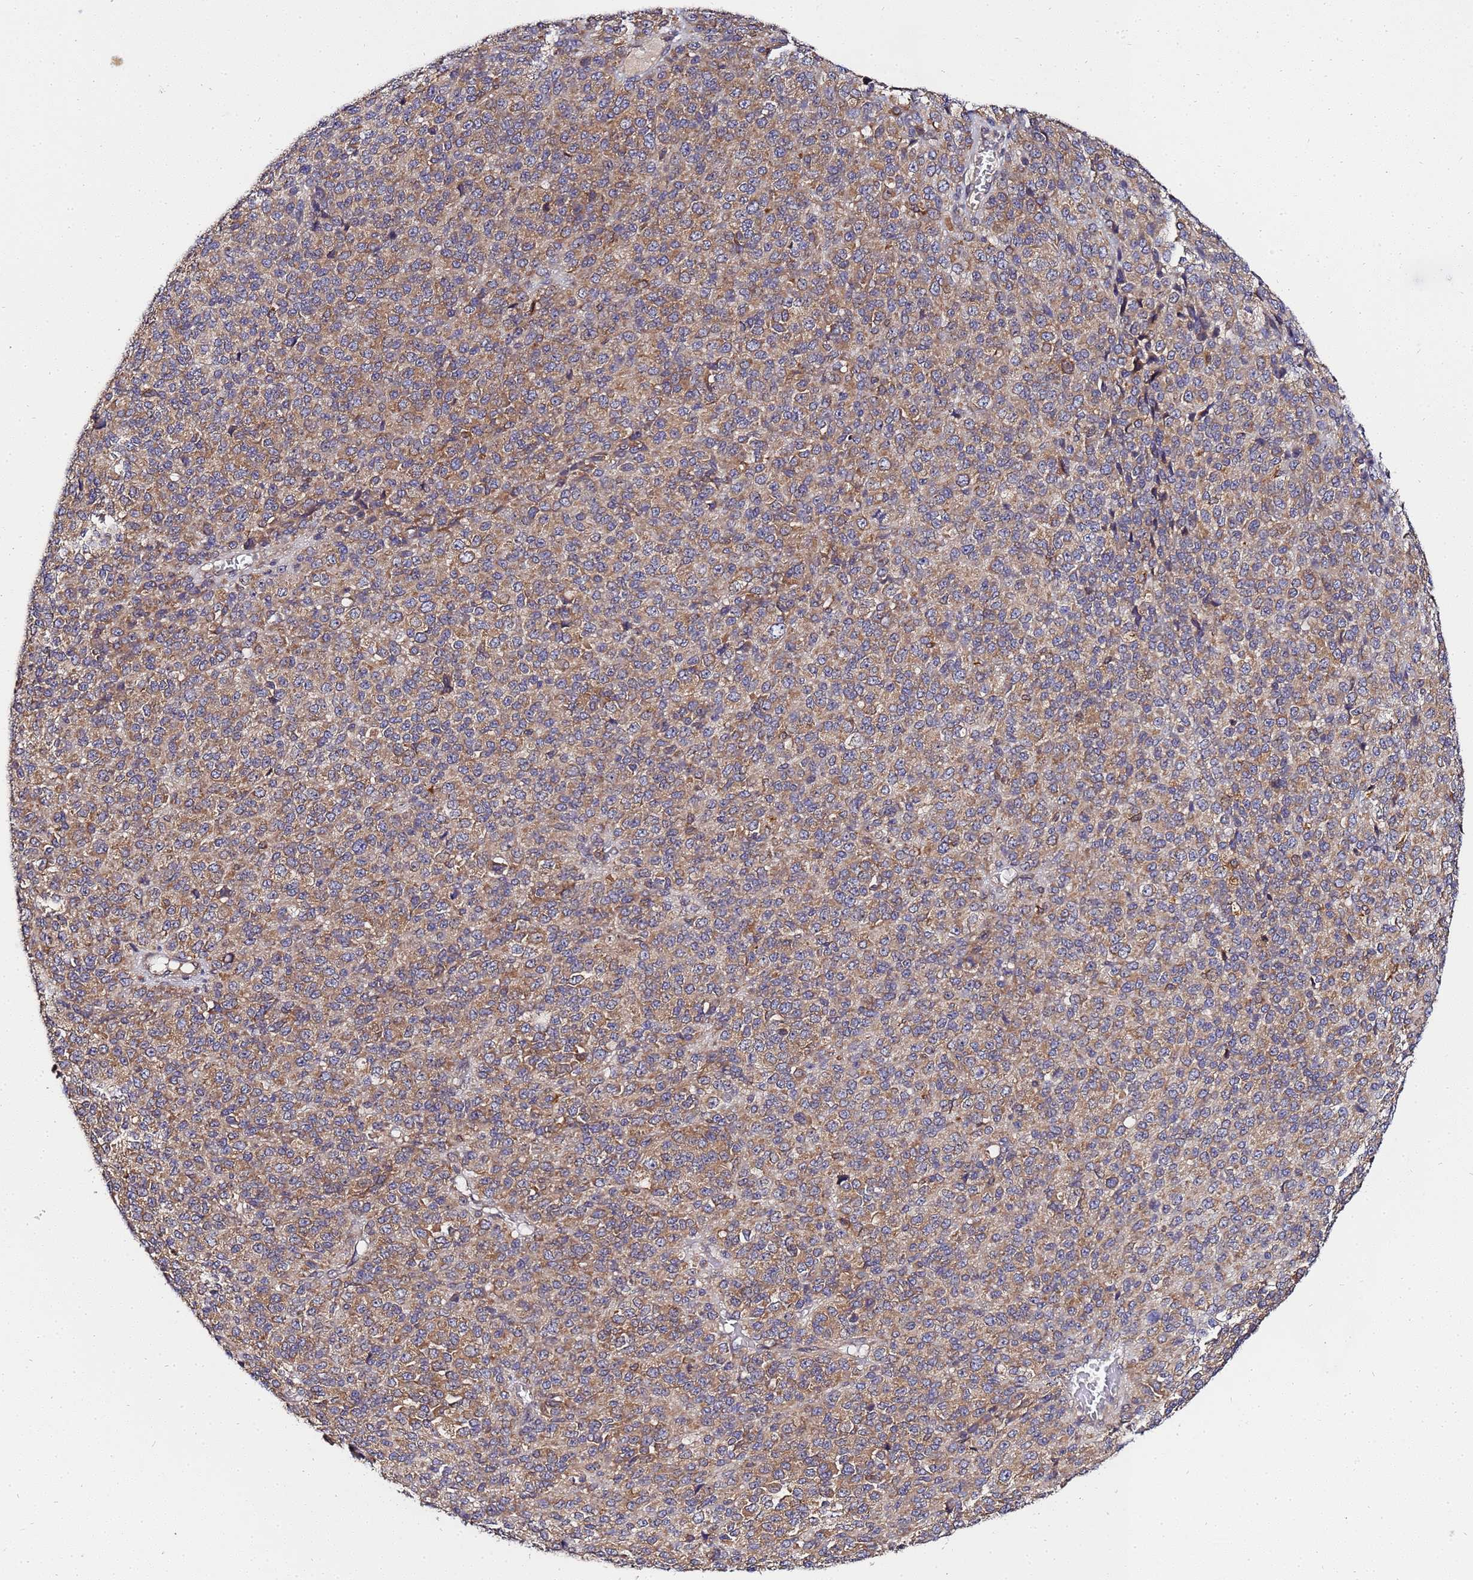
{"staining": {"intensity": "moderate", "quantity": ">75%", "location": "cytoplasmic/membranous"}, "tissue": "melanoma", "cell_type": "Tumor cells", "image_type": "cancer", "snomed": [{"axis": "morphology", "description": "Malignant melanoma, Metastatic site"}, {"axis": "topography", "description": "Brain"}], "caption": "This photomicrograph reveals melanoma stained with IHC to label a protein in brown. The cytoplasmic/membranous of tumor cells show moderate positivity for the protein. Nuclei are counter-stained blue.", "gene": "ADPGK", "patient": {"sex": "female", "age": 56}}